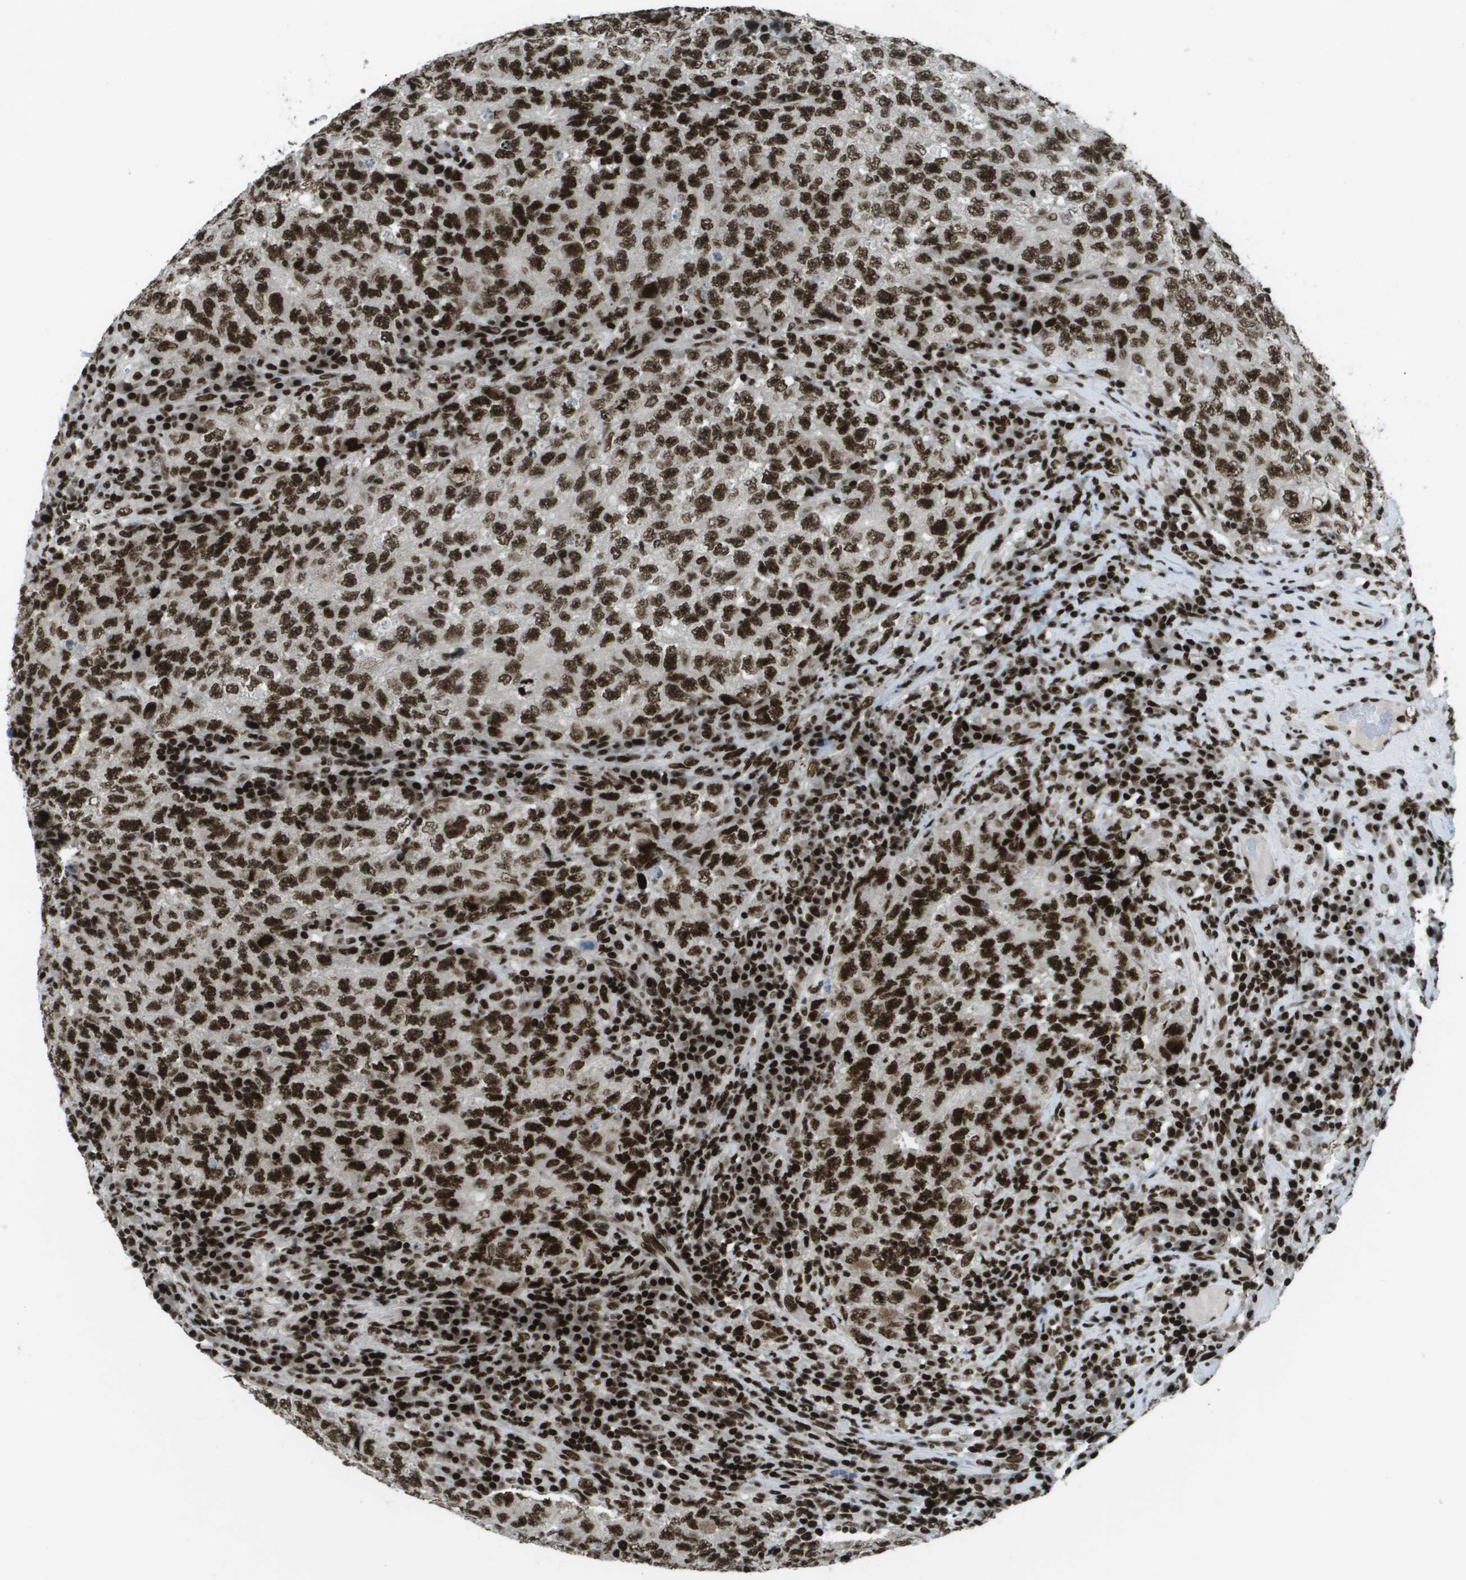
{"staining": {"intensity": "strong", "quantity": ">75%", "location": "nuclear"}, "tissue": "testis cancer", "cell_type": "Tumor cells", "image_type": "cancer", "snomed": [{"axis": "morphology", "description": "Necrosis, NOS"}, {"axis": "morphology", "description": "Carcinoma, Embryonal, NOS"}, {"axis": "topography", "description": "Testis"}], "caption": "A micrograph of human testis cancer stained for a protein shows strong nuclear brown staining in tumor cells.", "gene": "GLYR1", "patient": {"sex": "male", "age": 19}}